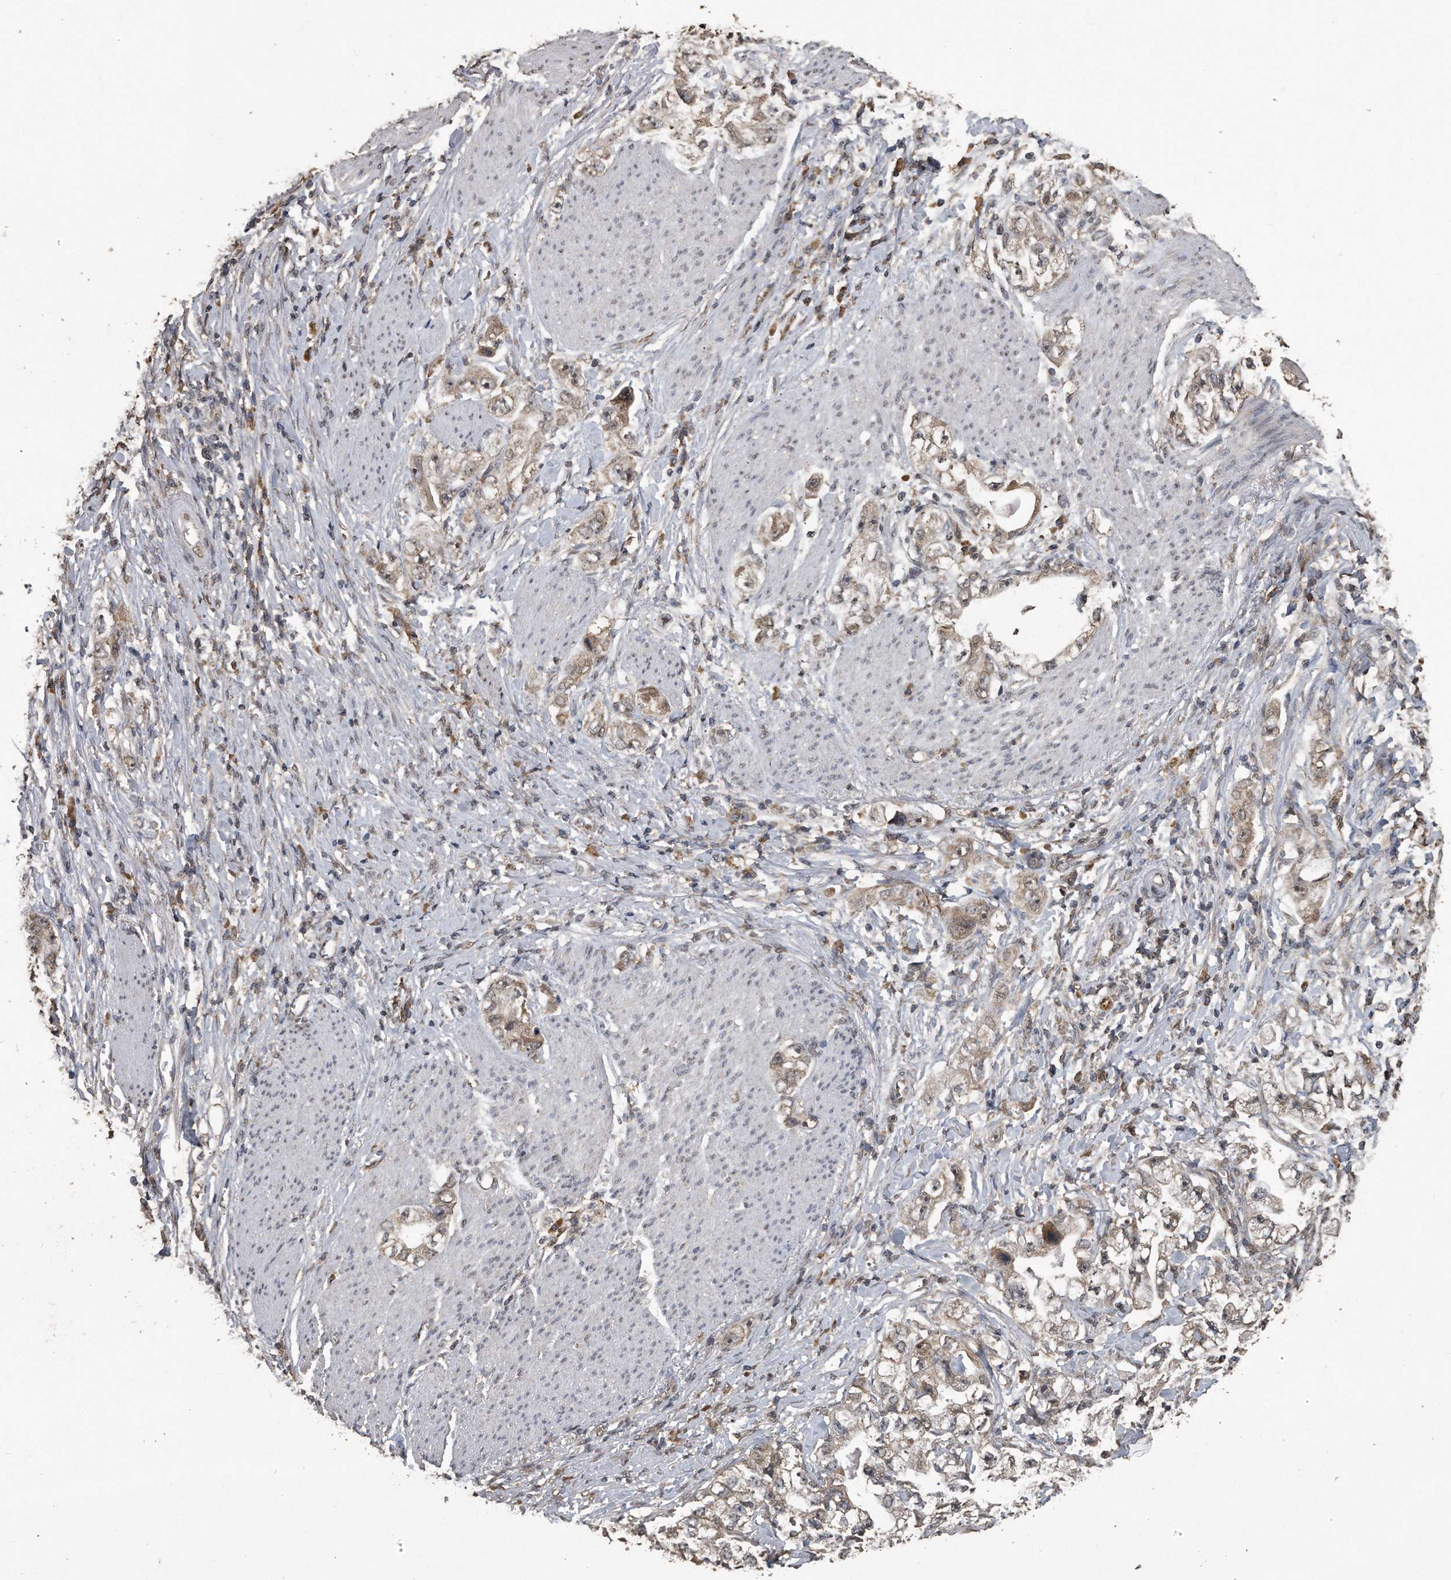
{"staining": {"intensity": "weak", "quantity": ">75%", "location": "cytoplasmic/membranous"}, "tissue": "stomach cancer", "cell_type": "Tumor cells", "image_type": "cancer", "snomed": [{"axis": "morphology", "description": "Adenocarcinoma, NOS"}, {"axis": "topography", "description": "Stomach, lower"}], "caption": "A photomicrograph showing weak cytoplasmic/membranous expression in approximately >75% of tumor cells in stomach cancer (adenocarcinoma), as visualized by brown immunohistochemical staining.", "gene": "CRYZL1", "patient": {"sex": "female", "age": 93}}